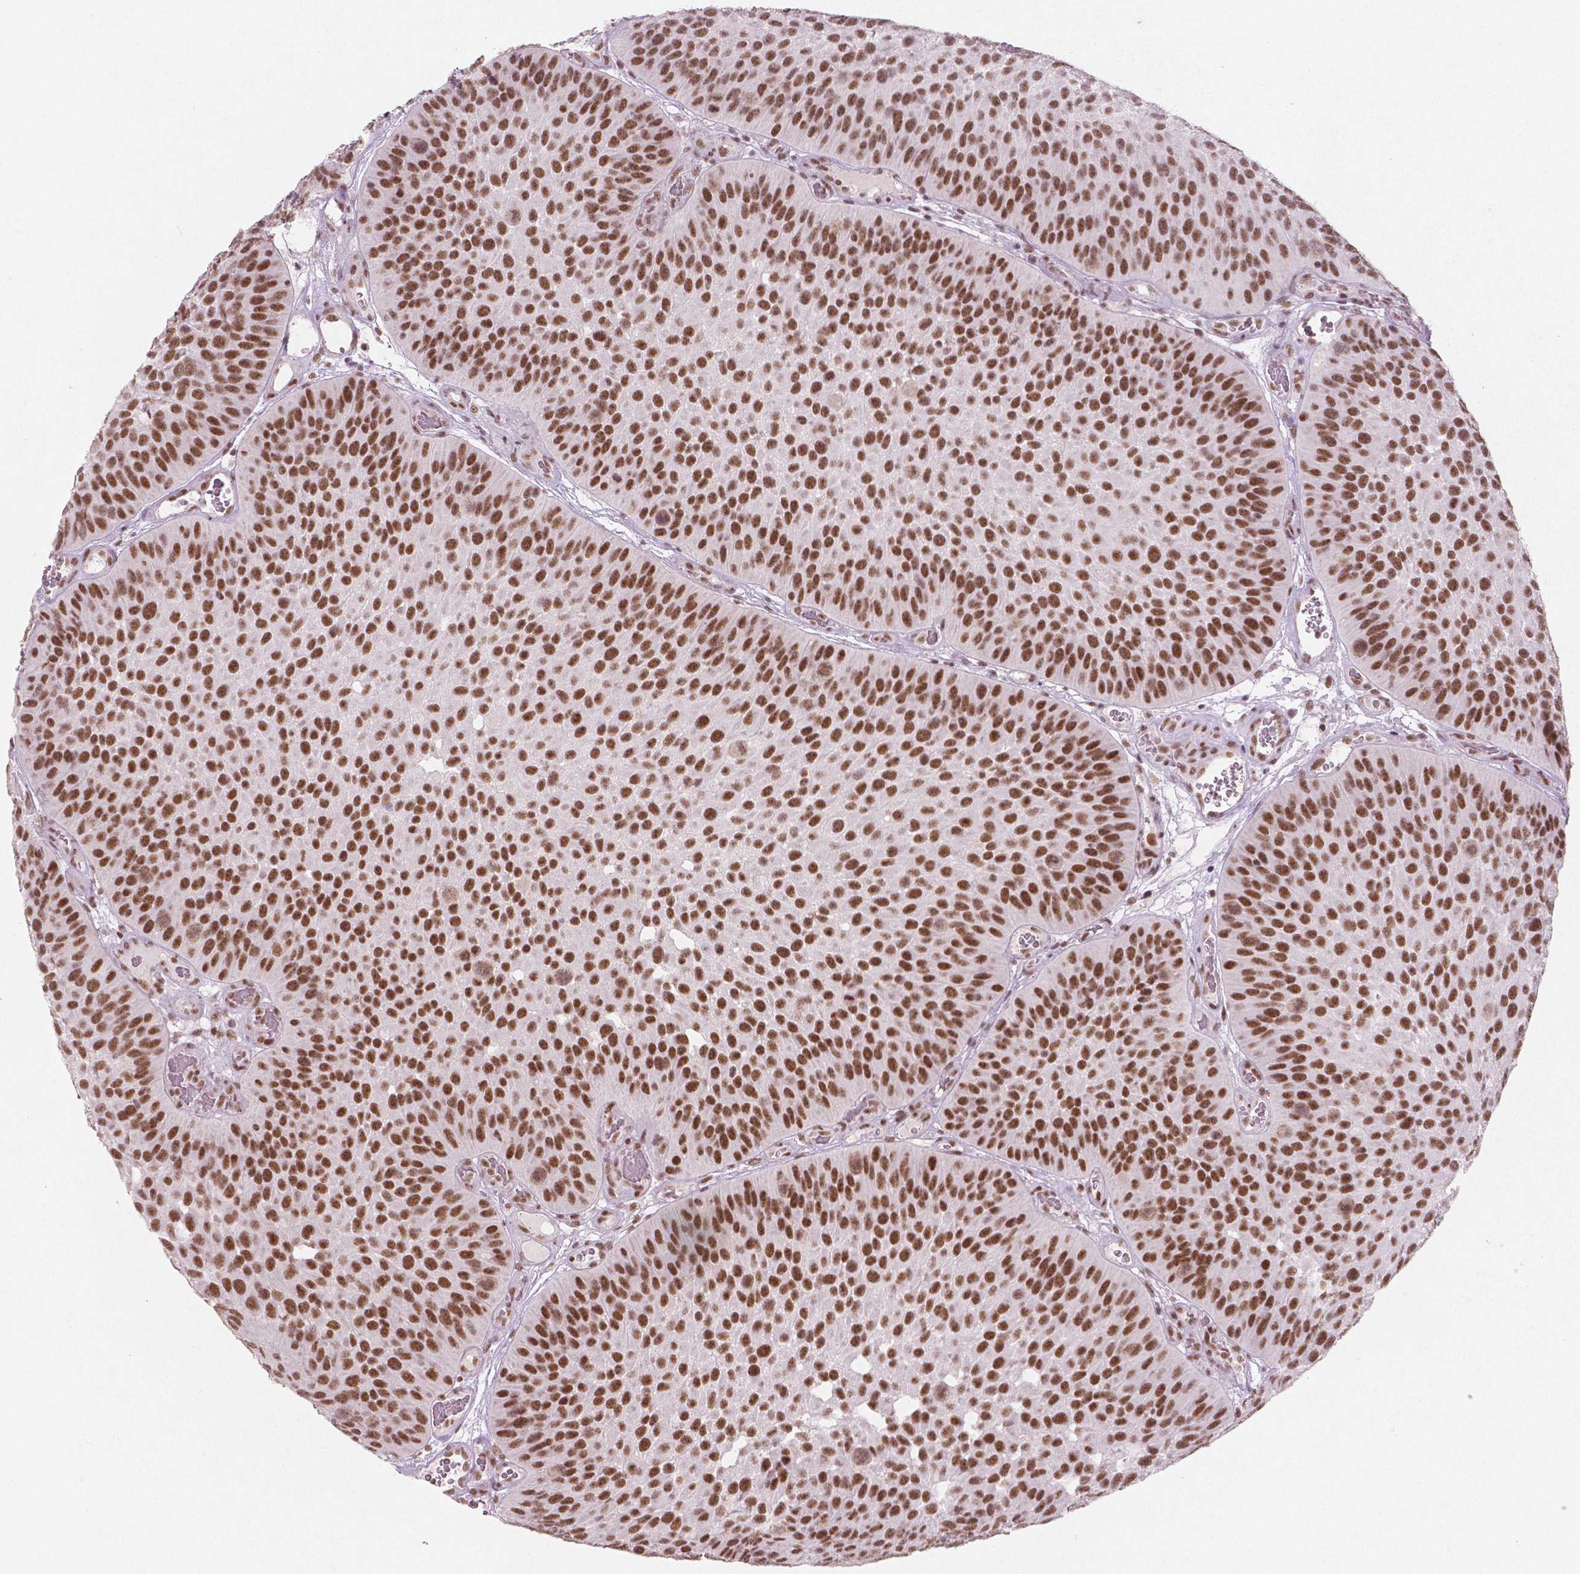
{"staining": {"intensity": "strong", "quantity": ">75%", "location": "nuclear"}, "tissue": "urothelial cancer", "cell_type": "Tumor cells", "image_type": "cancer", "snomed": [{"axis": "morphology", "description": "Urothelial carcinoma, Low grade"}, {"axis": "topography", "description": "Urinary bladder"}], "caption": "About >75% of tumor cells in urothelial carcinoma (low-grade) exhibit strong nuclear protein staining as visualized by brown immunohistochemical staining.", "gene": "BRD4", "patient": {"sex": "male", "age": 76}}